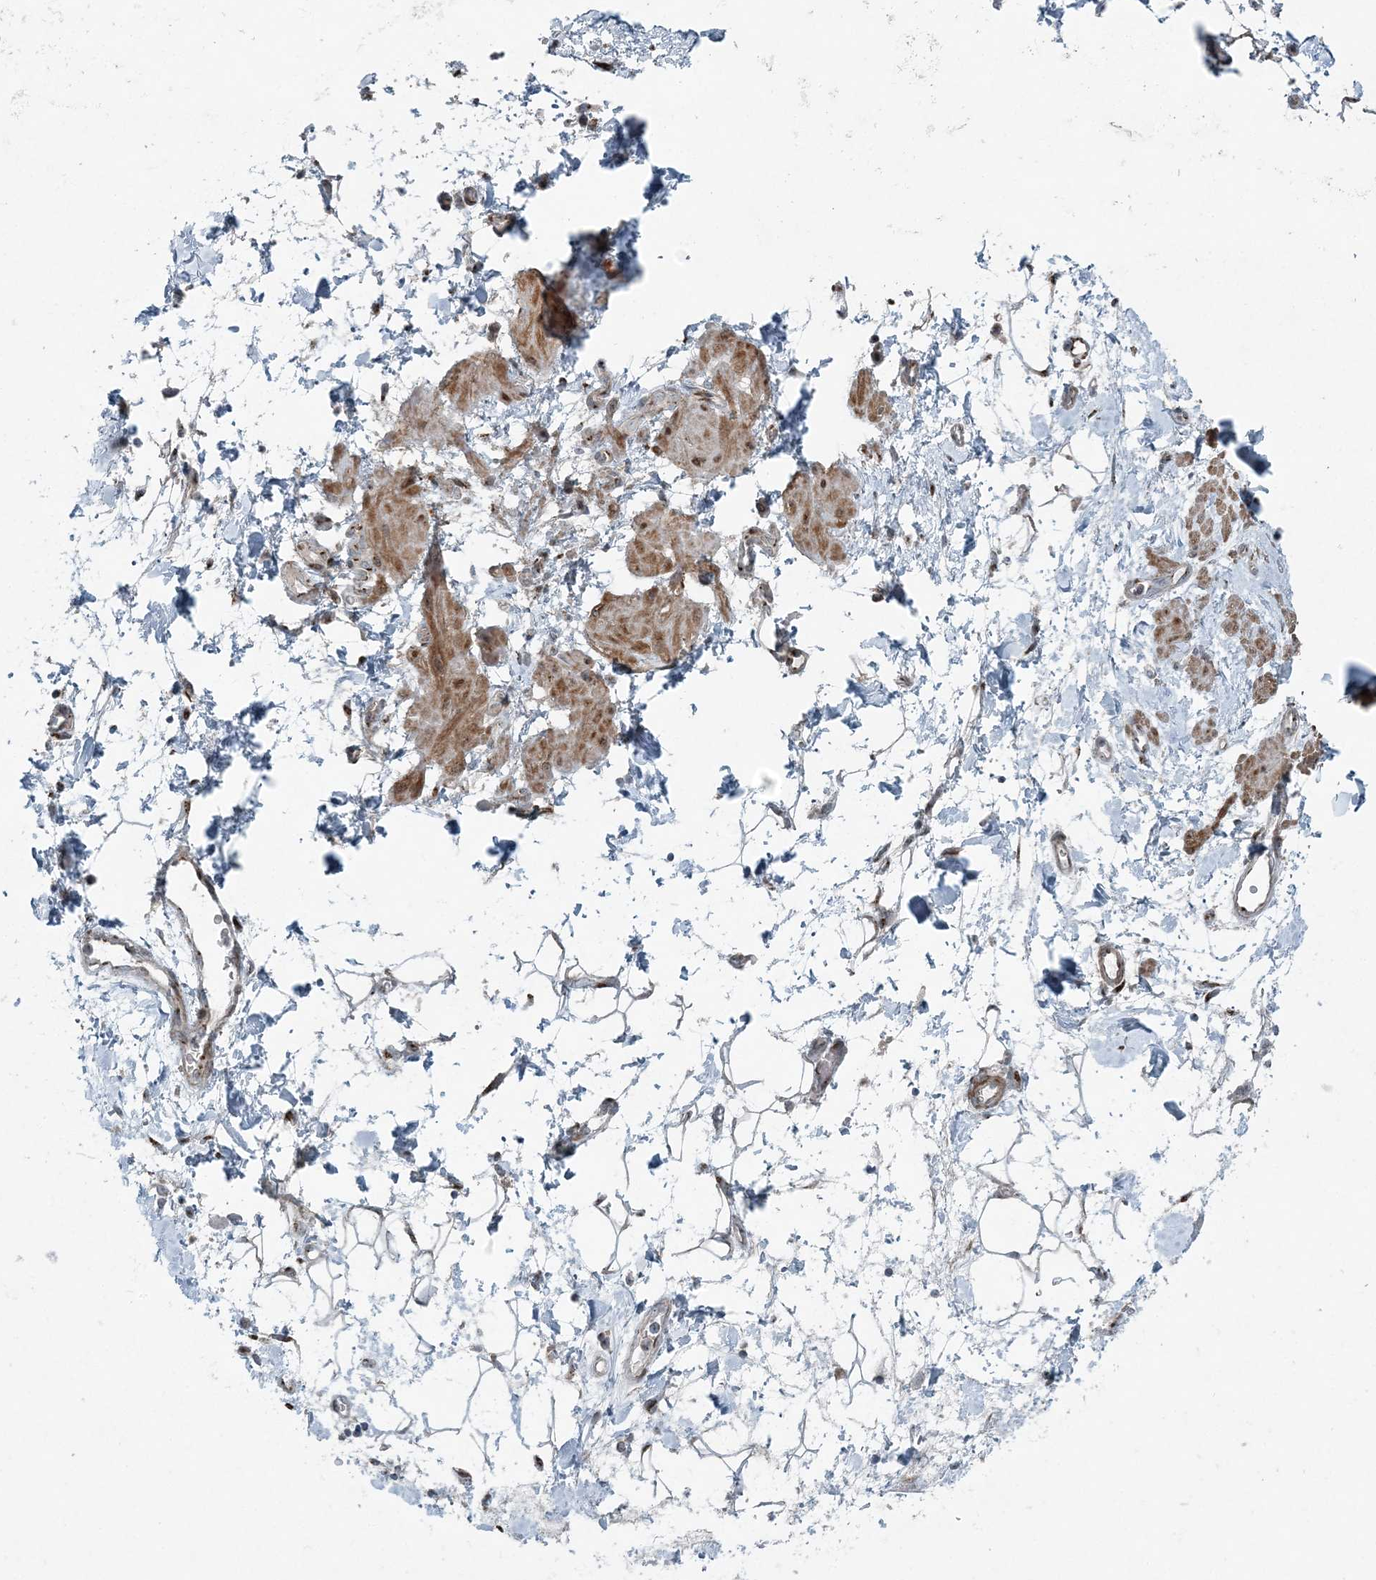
{"staining": {"intensity": "negative", "quantity": "none", "location": "none"}, "tissue": "adipose tissue", "cell_type": "Adipocytes", "image_type": "normal", "snomed": [{"axis": "morphology", "description": "Normal tissue, NOS"}, {"axis": "morphology", "description": "Adenocarcinoma, NOS"}, {"axis": "topography", "description": "Pancreas"}, {"axis": "topography", "description": "Peripheral nerve tissue"}], "caption": "A photomicrograph of adipose tissue stained for a protein exhibits no brown staining in adipocytes.", "gene": "GCC2", "patient": {"sex": "male", "age": 59}}